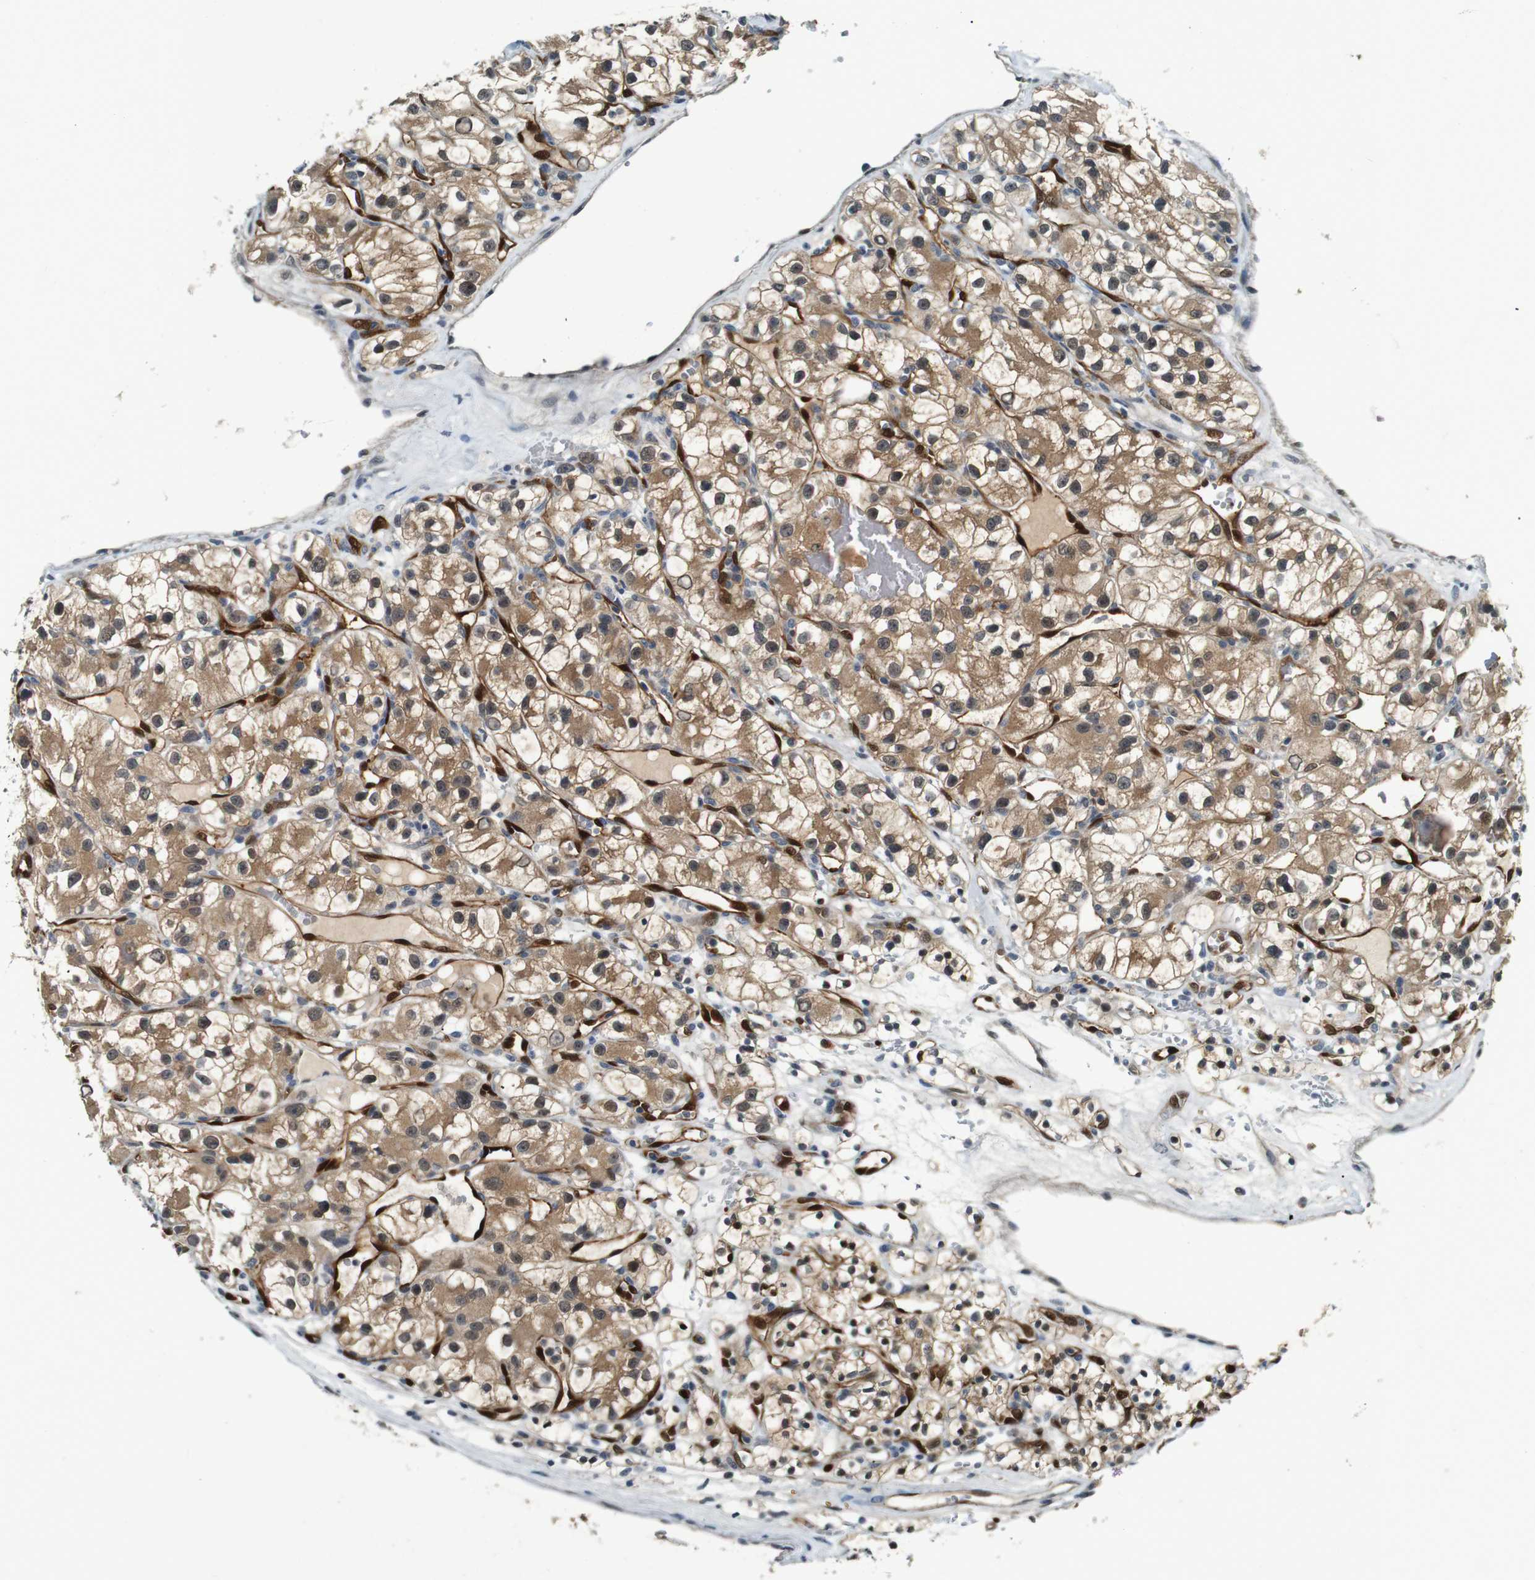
{"staining": {"intensity": "moderate", "quantity": ">75%", "location": "cytoplasmic/membranous"}, "tissue": "renal cancer", "cell_type": "Tumor cells", "image_type": "cancer", "snomed": [{"axis": "morphology", "description": "Adenocarcinoma, NOS"}, {"axis": "topography", "description": "Kidney"}], "caption": "Renal cancer (adenocarcinoma) stained for a protein (brown) shows moderate cytoplasmic/membranous positive expression in approximately >75% of tumor cells.", "gene": "LXN", "patient": {"sex": "female", "age": 57}}